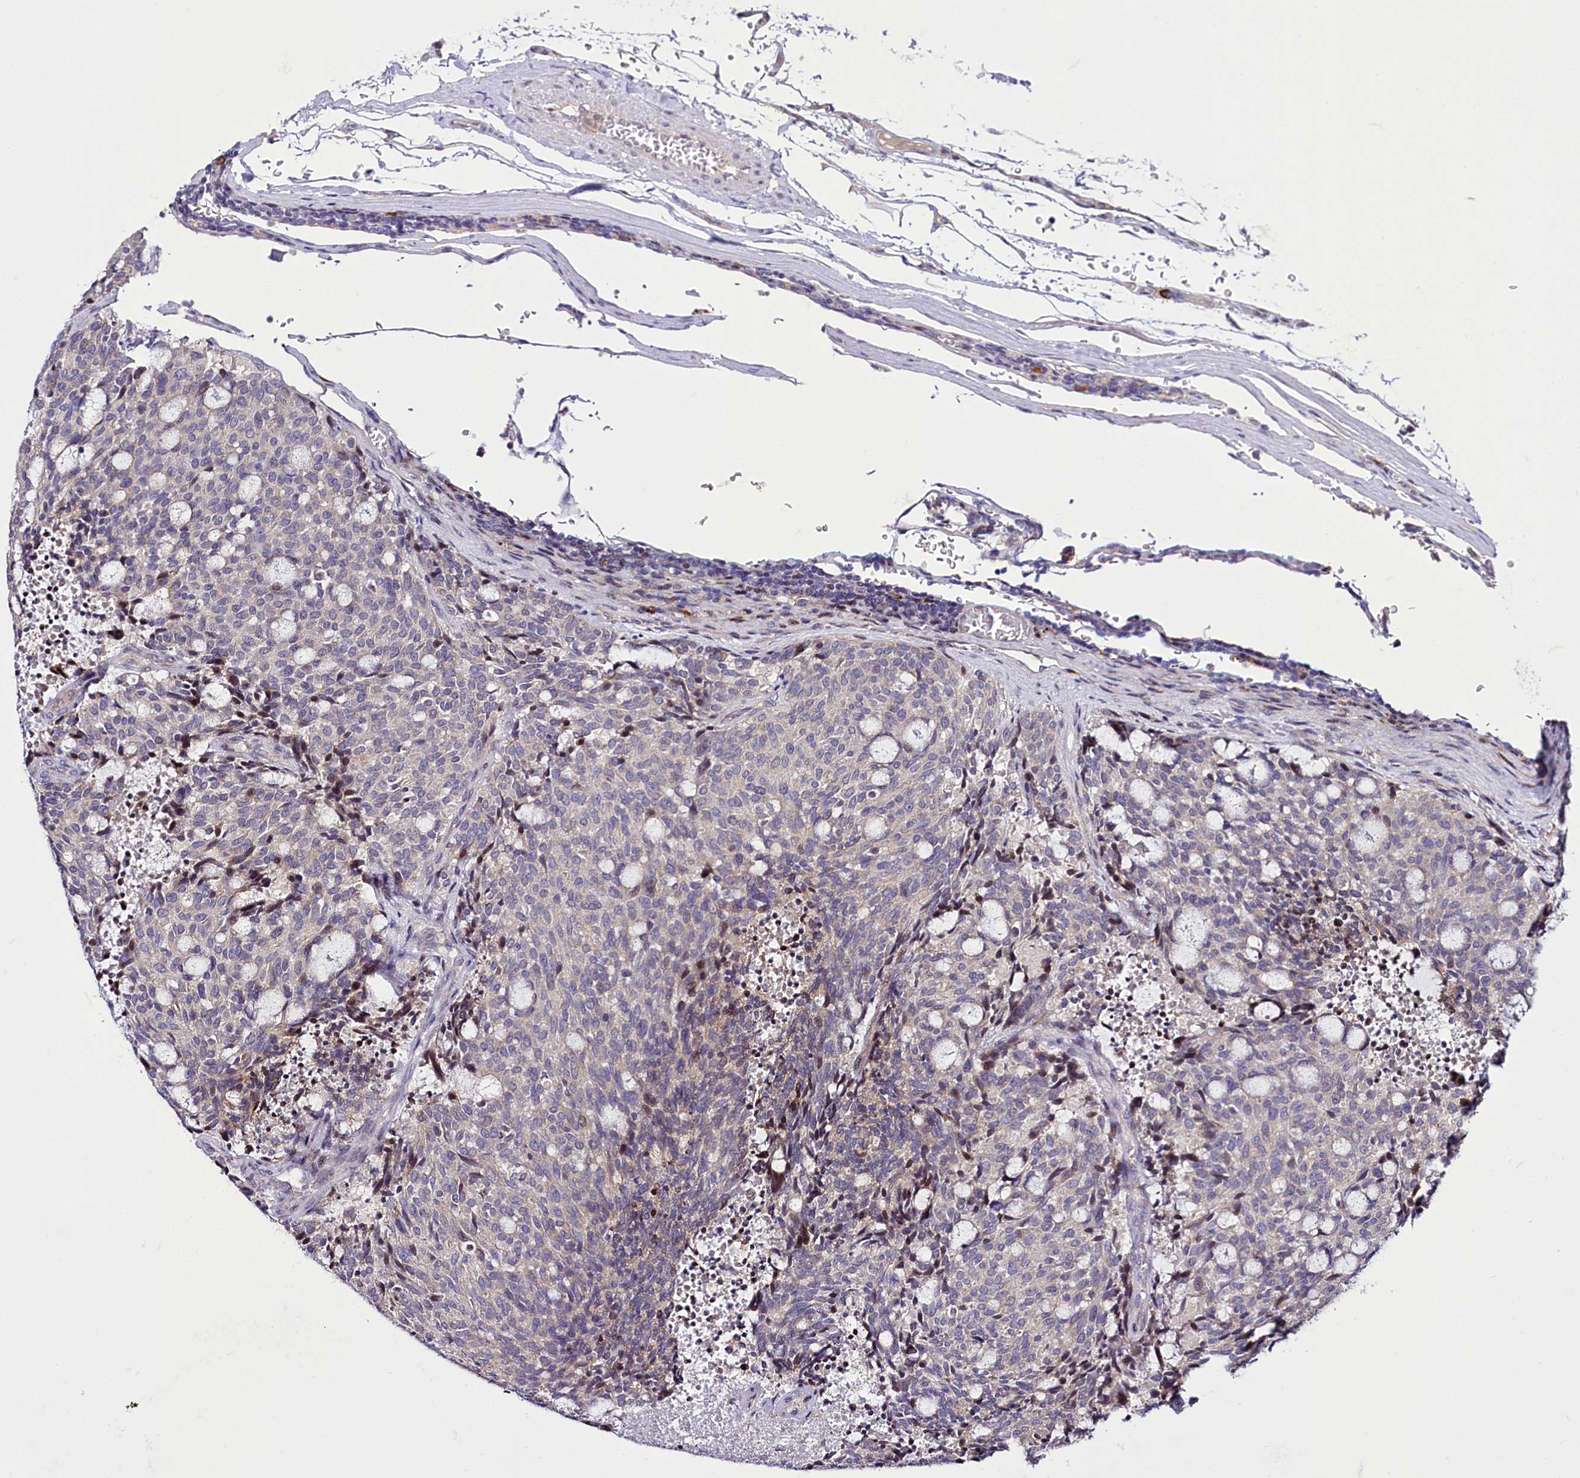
{"staining": {"intensity": "negative", "quantity": "none", "location": "none"}, "tissue": "carcinoid", "cell_type": "Tumor cells", "image_type": "cancer", "snomed": [{"axis": "morphology", "description": "Carcinoid, malignant, NOS"}, {"axis": "topography", "description": "Pancreas"}], "caption": "The IHC histopathology image has no significant expression in tumor cells of carcinoid (malignant) tissue.", "gene": "ZC3H12C", "patient": {"sex": "female", "age": 54}}